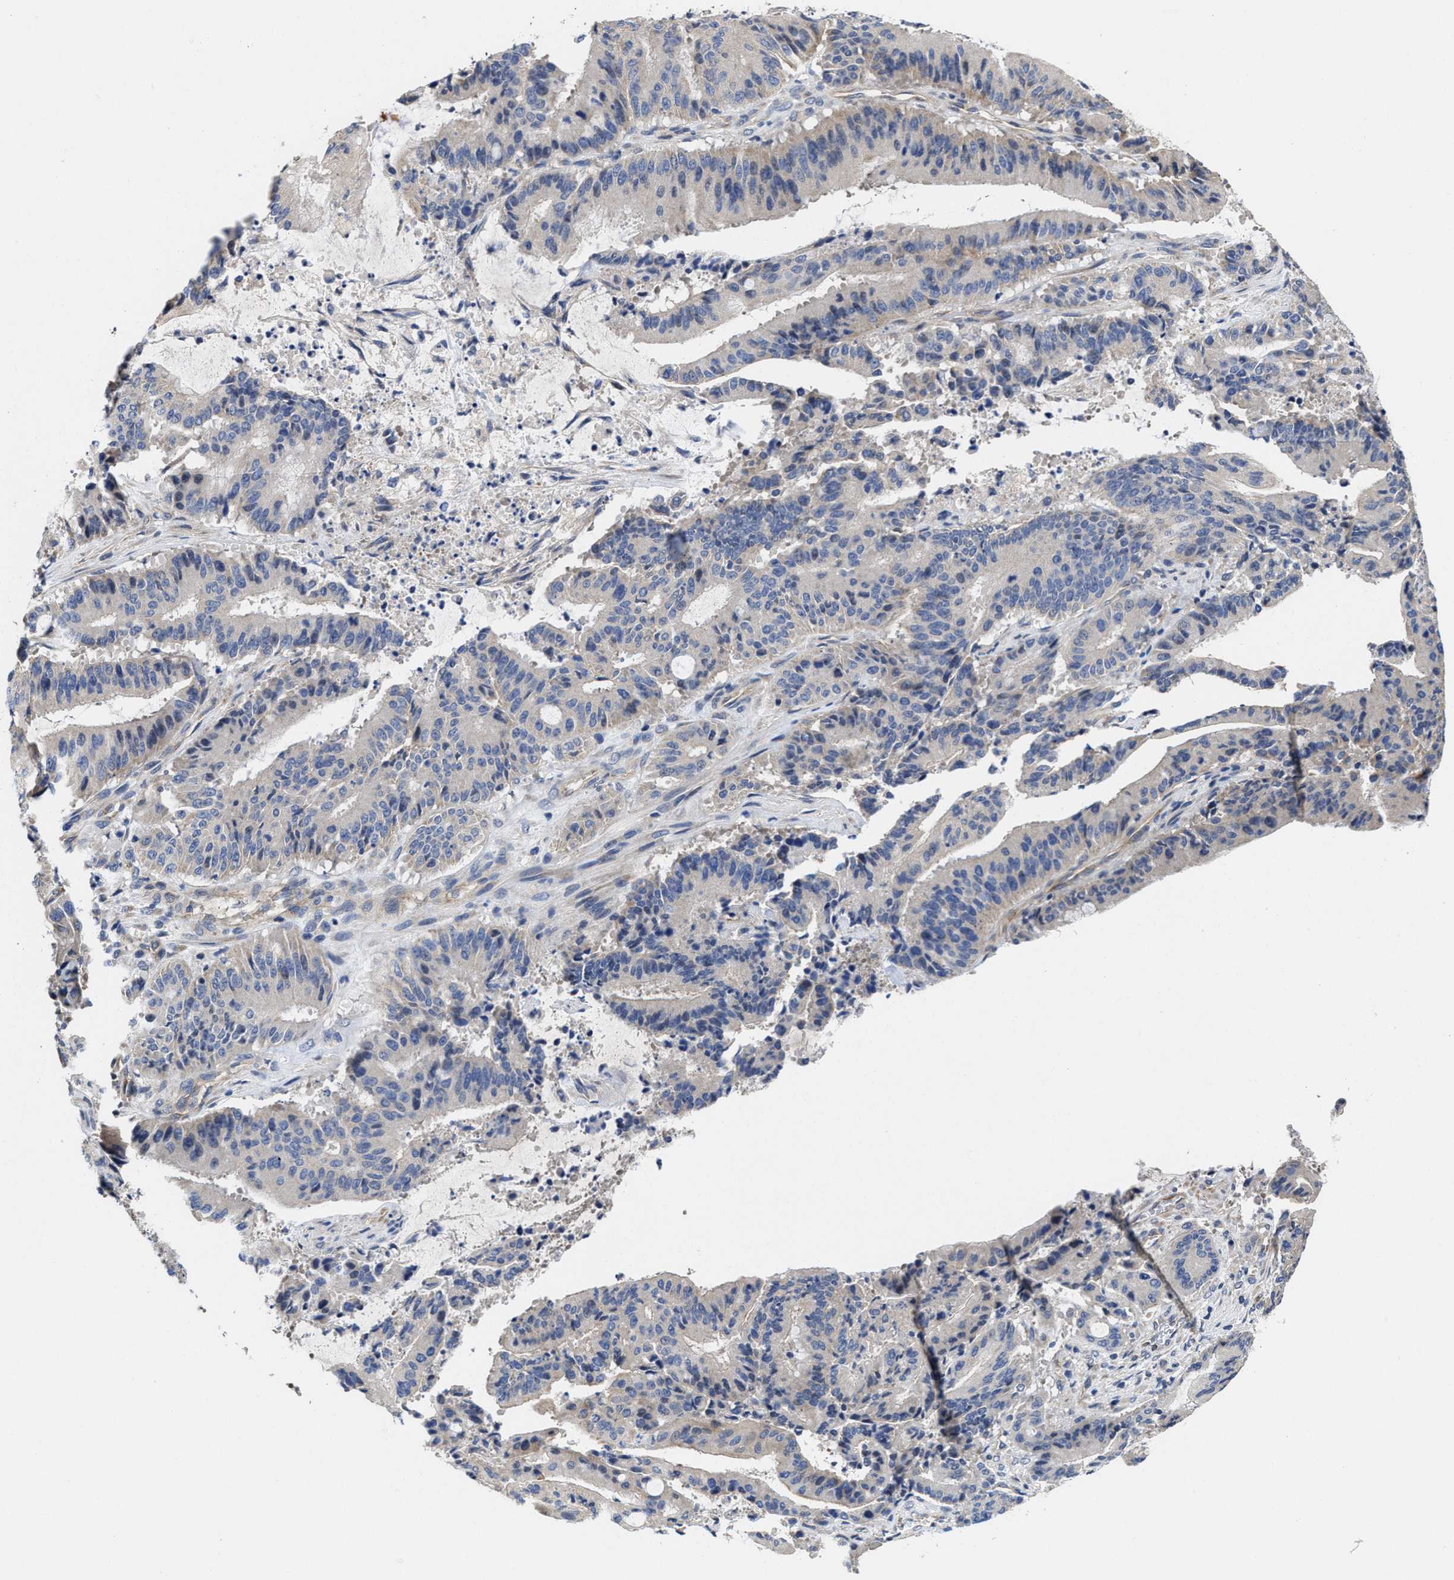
{"staining": {"intensity": "negative", "quantity": "none", "location": "none"}, "tissue": "liver cancer", "cell_type": "Tumor cells", "image_type": "cancer", "snomed": [{"axis": "morphology", "description": "Normal tissue, NOS"}, {"axis": "morphology", "description": "Cholangiocarcinoma"}, {"axis": "topography", "description": "Liver"}, {"axis": "topography", "description": "Peripheral nerve tissue"}], "caption": "A high-resolution photomicrograph shows immunohistochemistry staining of liver cancer, which displays no significant staining in tumor cells.", "gene": "TRAF6", "patient": {"sex": "female", "age": 73}}